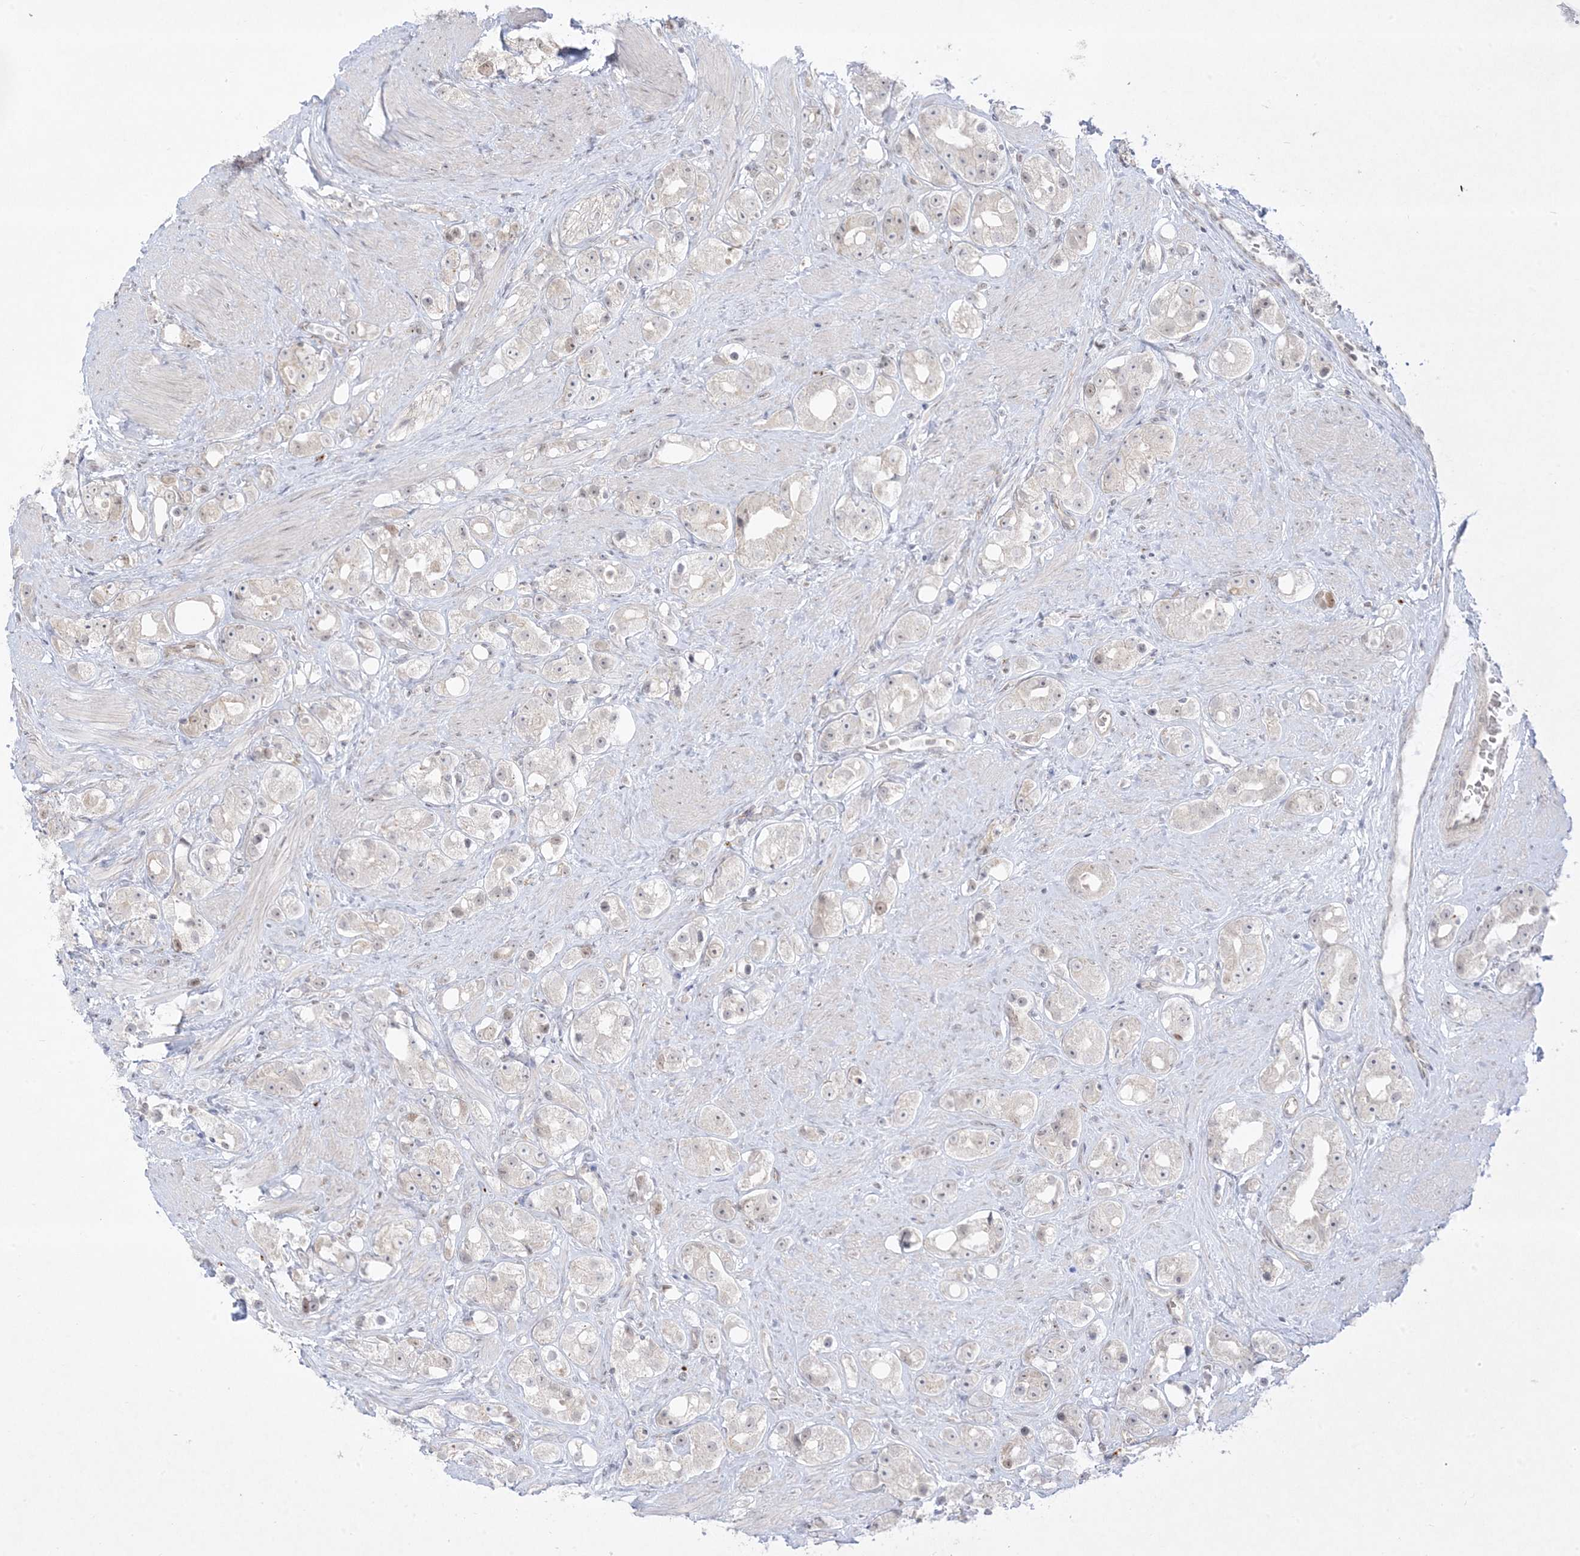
{"staining": {"intensity": "weak", "quantity": "<25%", "location": "nuclear"}, "tissue": "prostate cancer", "cell_type": "Tumor cells", "image_type": "cancer", "snomed": [{"axis": "morphology", "description": "Adenocarcinoma, NOS"}, {"axis": "topography", "description": "Prostate"}], "caption": "Prostate cancer (adenocarcinoma) was stained to show a protein in brown. There is no significant staining in tumor cells. (DAB (3,3'-diaminobenzidine) immunohistochemistry (IHC) with hematoxylin counter stain).", "gene": "PTK6", "patient": {"sex": "male", "age": 79}}